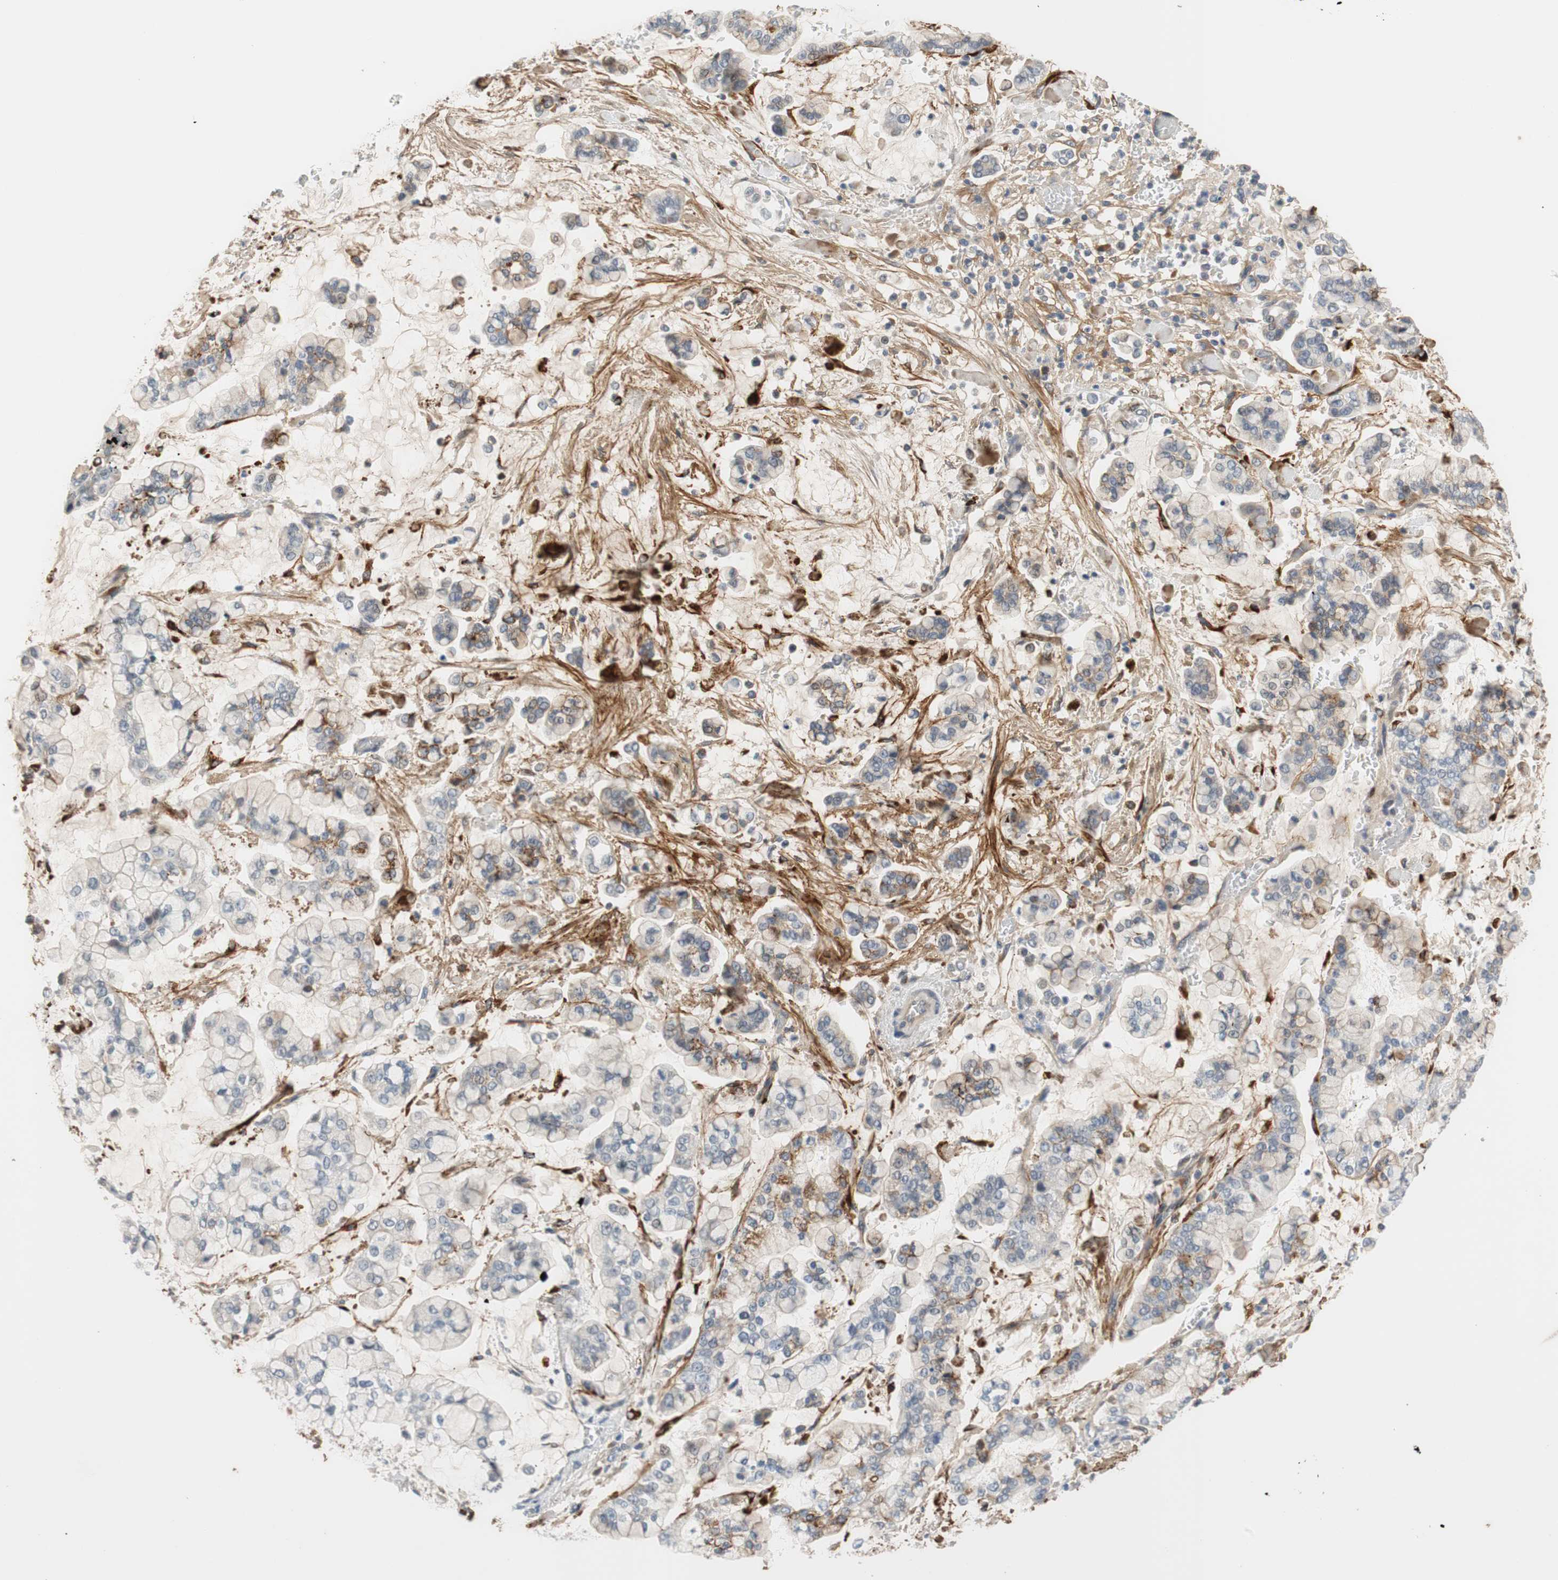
{"staining": {"intensity": "negative", "quantity": "none", "location": "none"}, "tissue": "stomach cancer", "cell_type": "Tumor cells", "image_type": "cancer", "snomed": [{"axis": "morphology", "description": "Normal tissue, NOS"}, {"axis": "morphology", "description": "Adenocarcinoma, NOS"}, {"axis": "topography", "description": "Stomach, upper"}, {"axis": "topography", "description": "Stomach"}], "caption": "The micrograph shows no staining of tumor cells in stomach cancer. (DAB (3,3'-diaminobenzidine) immunohistochemistry (IHC), high magnification).", "gene": "COL12A1", "patient": {"sex": "male", "age": 76}}